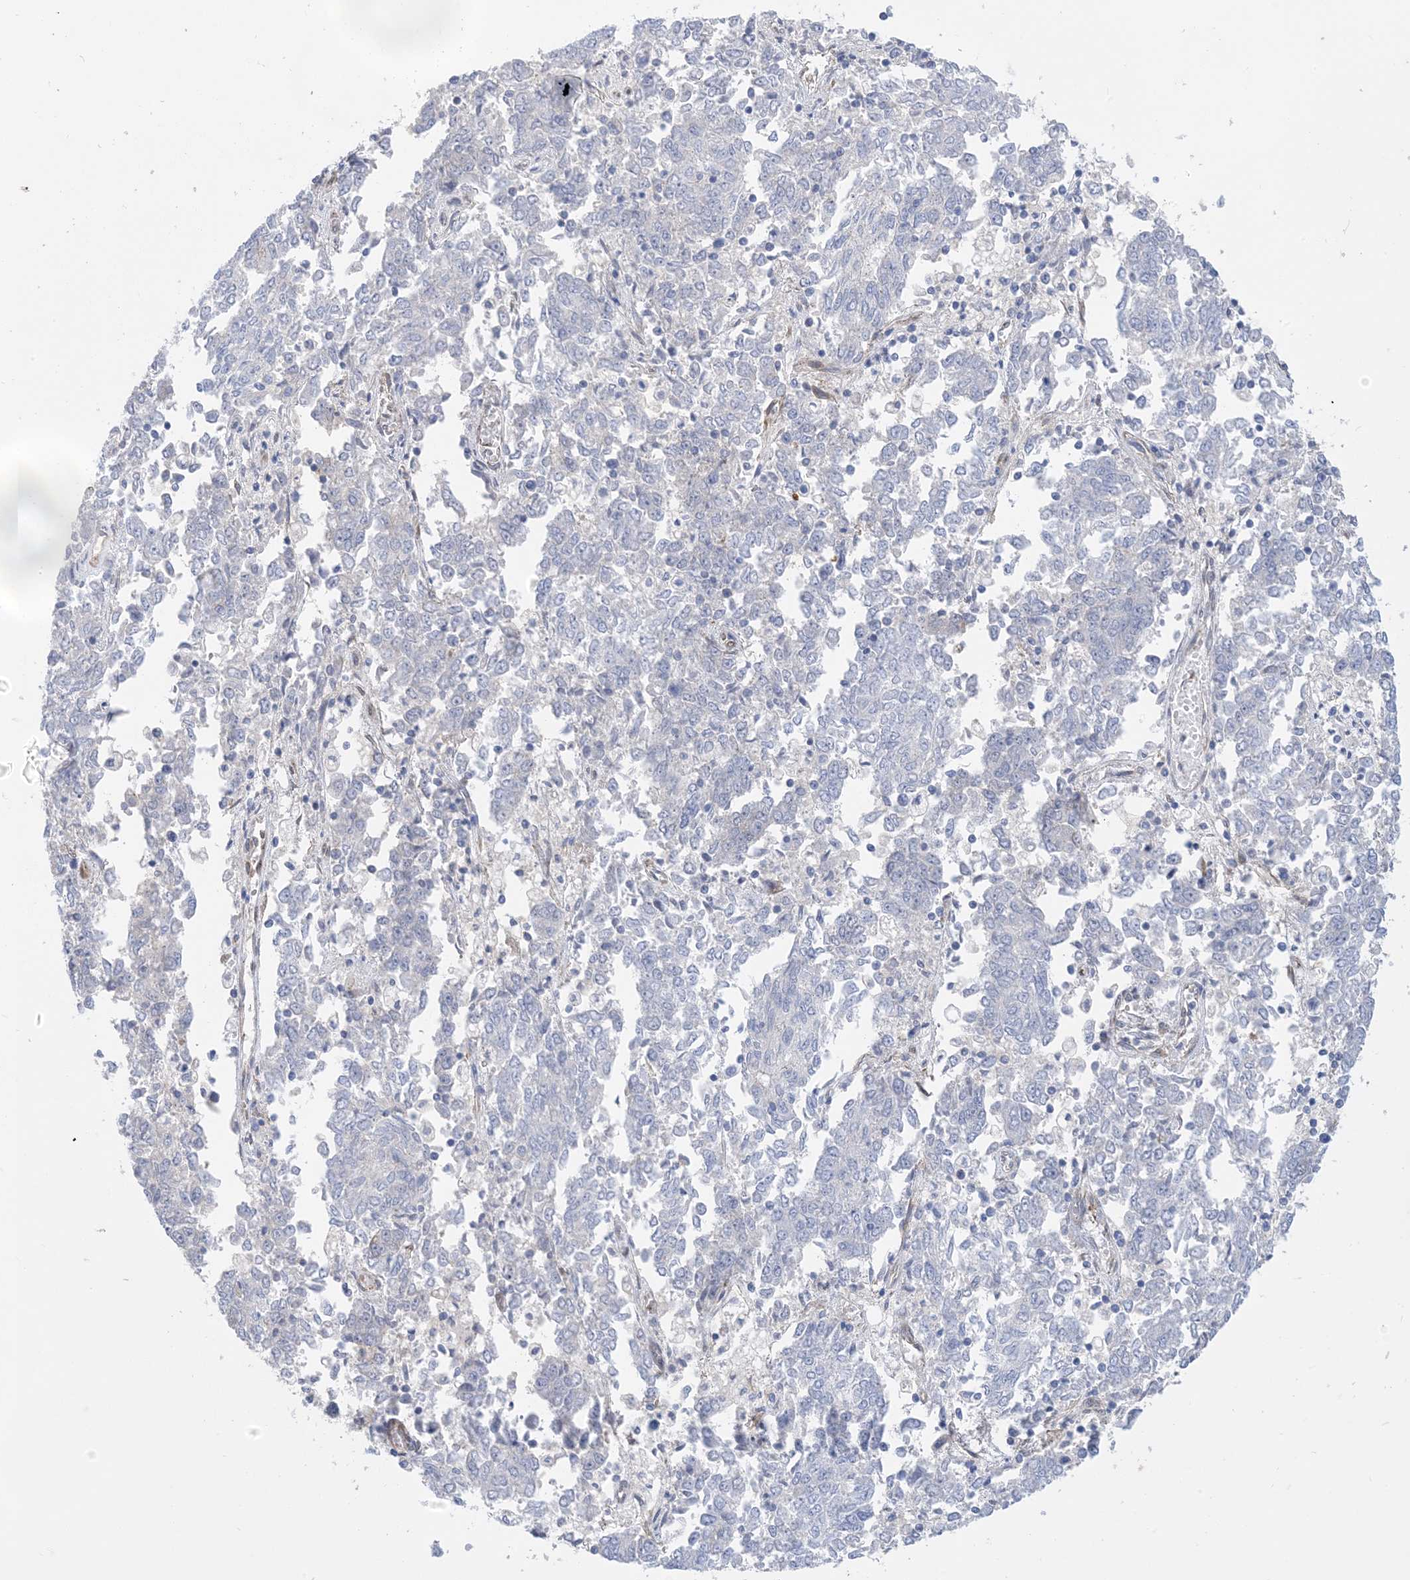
{"staining": {"intensity": "negative", "quantity": "none", "location": "none"}, "tissue": "endometrial cancer", "cell_type": "Tumor cells", "image_type": "cancer", "snomed": [{"axis": "morphology", "description": "Adenocarcinoma, NOS"}, {"axis": "topography", "description": "Endometrium"}], "caption": "The image shows no staining of tumor cells in endometrial adenocarcinoma. (Stains: DAB (3,3'-diaminobenzidine) IHC with hematoxylin counter stain, Microscopy: brightfield microscopy at high magnification).", "gene": "RBMS3", "patient": {"sex": "female", "age": 80}}